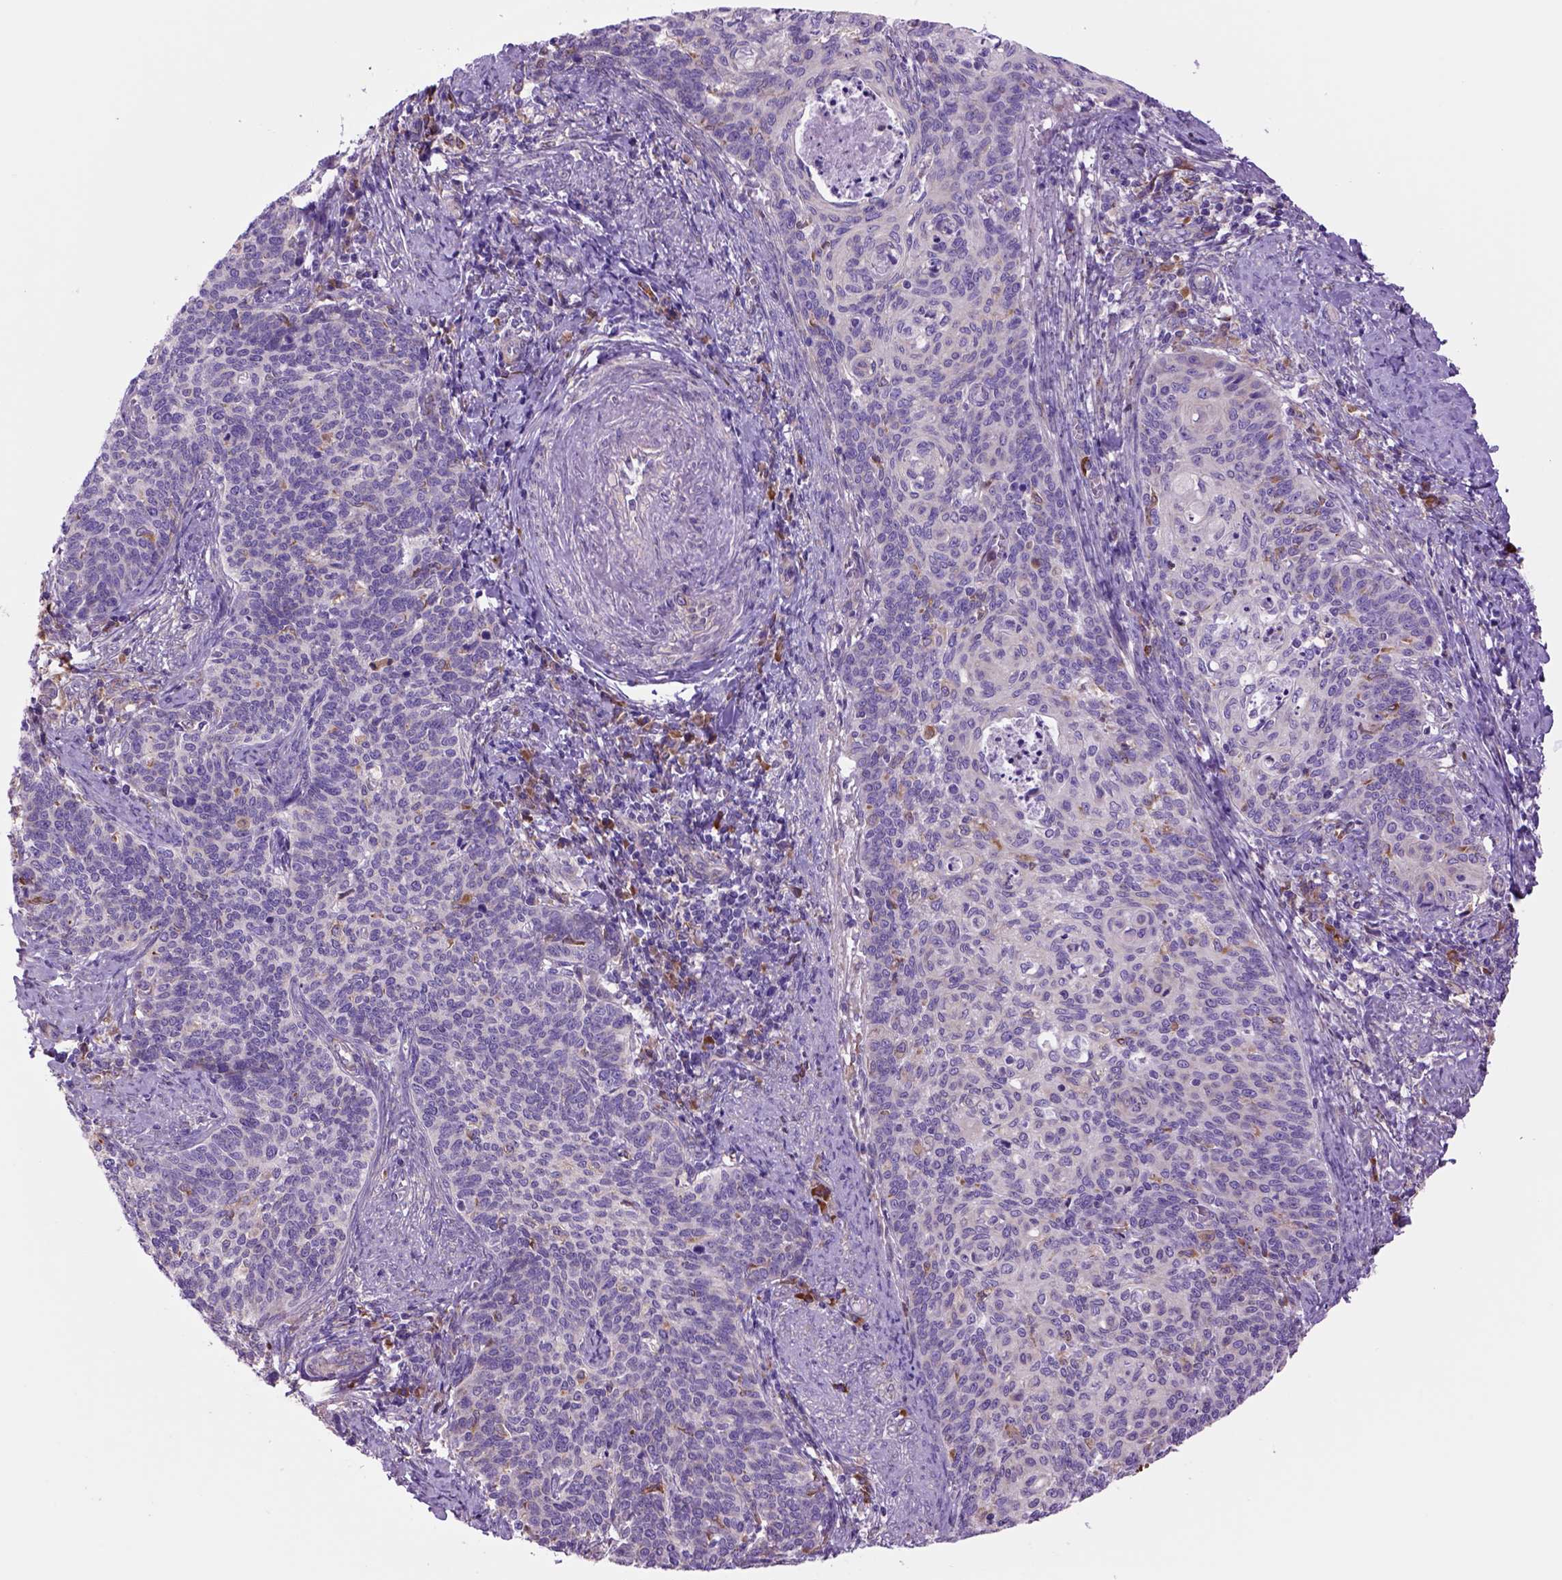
{"staining": {"intensity": "negative", "quantity": "none", "location": "none"}, "tissue": "cervical cancer", "cell_type": "Tumor cells", "image_type": "cancer", "snomed": [{"axis": "morphology", "description": "Normal tissue, NOS"}, {"axis": "morphology", "description": "Squamous cell carcinoma, NOS"}, {"axis": "topography", "description": "Cervix"}], "caption": "Micrograph shows no protein staining in tumor cells of squamous cell carcinoma (cervical) tissue.", "gene": "PIAS3", "patient": {"sex": "female", "age": 39}}